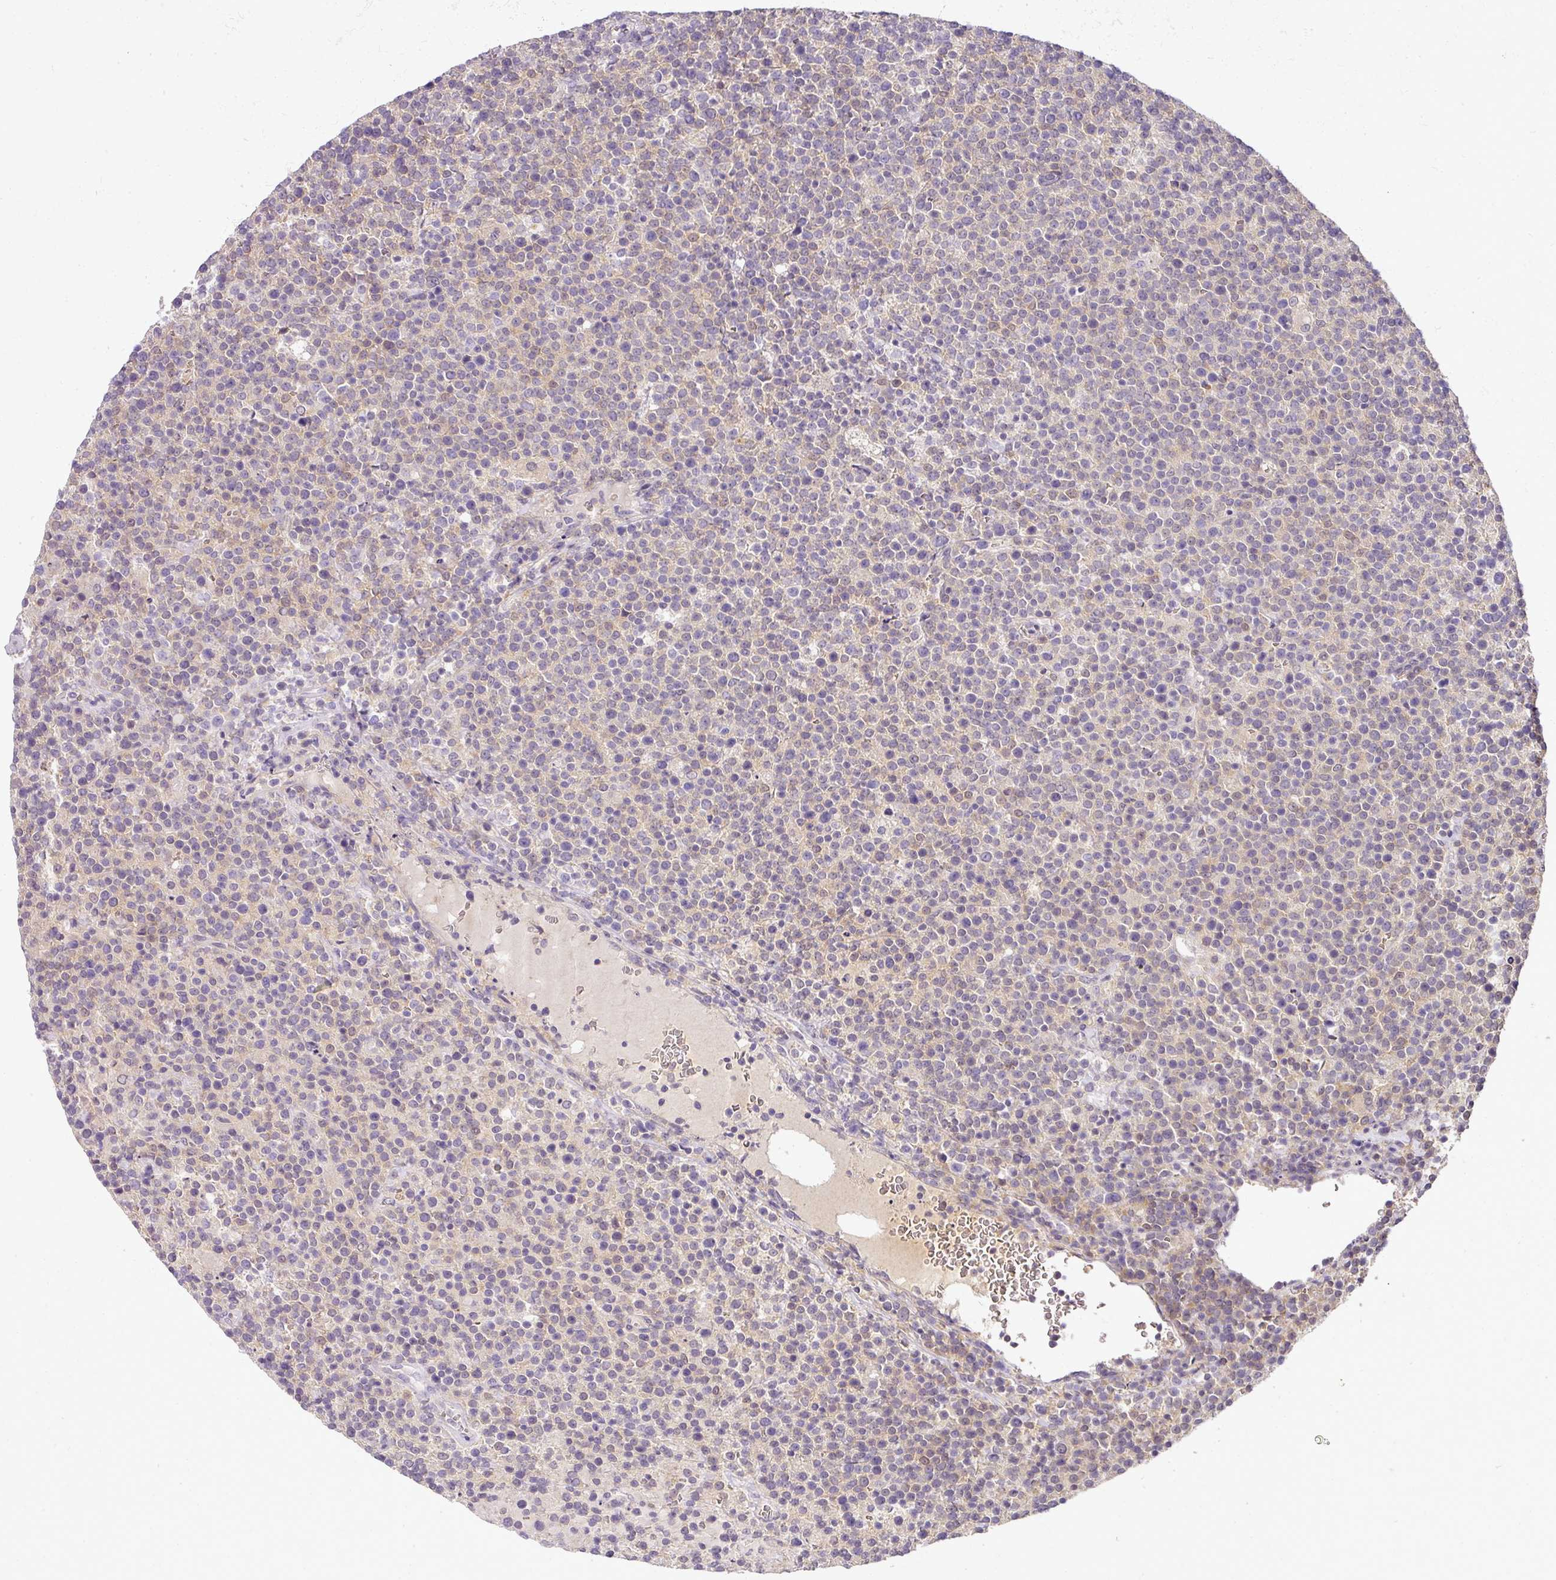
{"staining": {"intensity": "negative", "quantity": "none", "location": "none"}, "tissue": "lymphoma", "cell_type": "Tumor cells", "image_type": "cancer", "snomed": [{"axis": "morphology", "description": "Malignant lymphoma, non-Hodgkin's type, High grade"}, {"axis": "topography", "description": "Lymph node"}], "caption": "Immunohistochemistry micrograph of neoplastic tissue: human high-grade malignant lymphoma, non-Hodgkin's type stained with DAB demonstrates no significant protein expression in tumor cells.", "gene": "ADH5", "patient": {"sex": "male", "age": 61}}